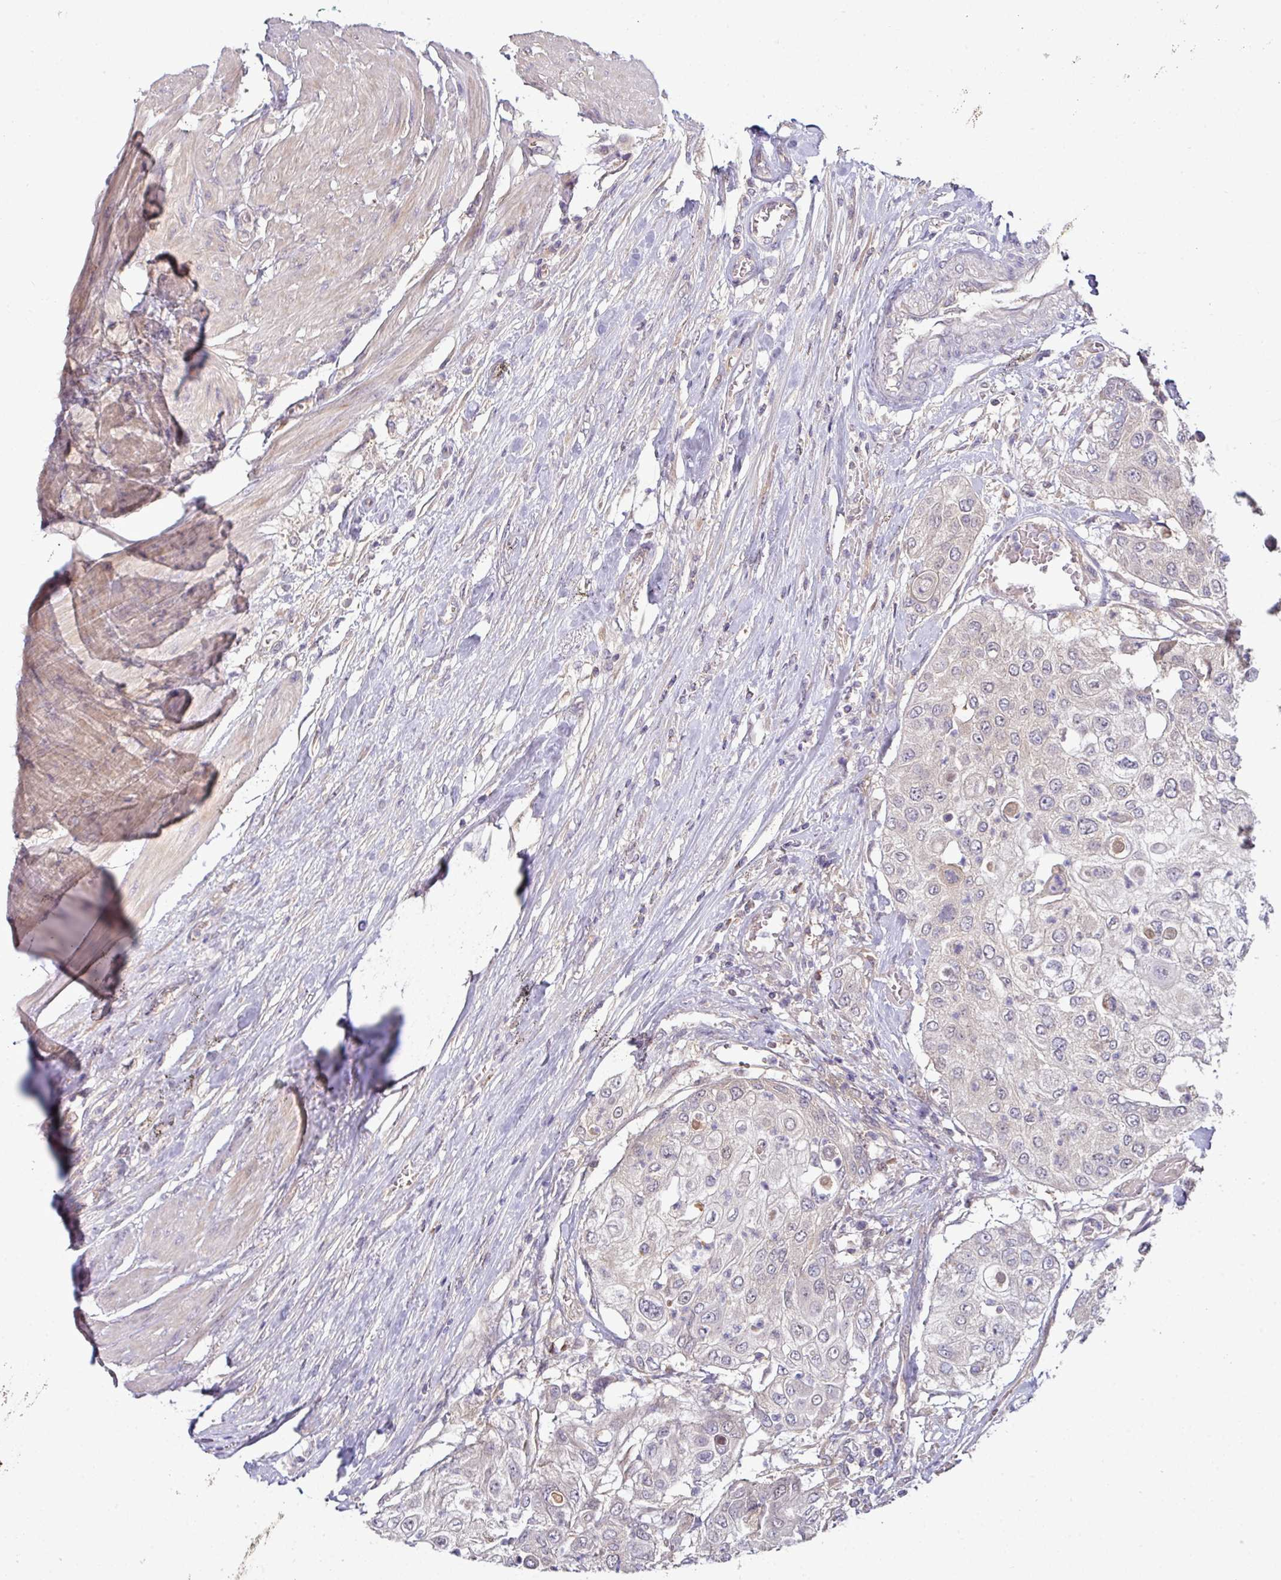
{"staining": {"intensity": "negative", "quantity": "none", "location": "none"}, "tissue": "urothelial cancer", "cell_type": "Tumor cells", "image_type": "cancer", "snomed": [{"axis": "morphology", "description": "Urothelial carcinoma, High grade"}, {"axis": "topography", "description": "Urinary bladder"}], "caption": "Human urothelial carcinoma (high-grade) stained for a protein using immunohistochemistry shows no staining in tumor cells.", "gene": "SLAMF6", "patient": {"sex": "female", "age": 79}}